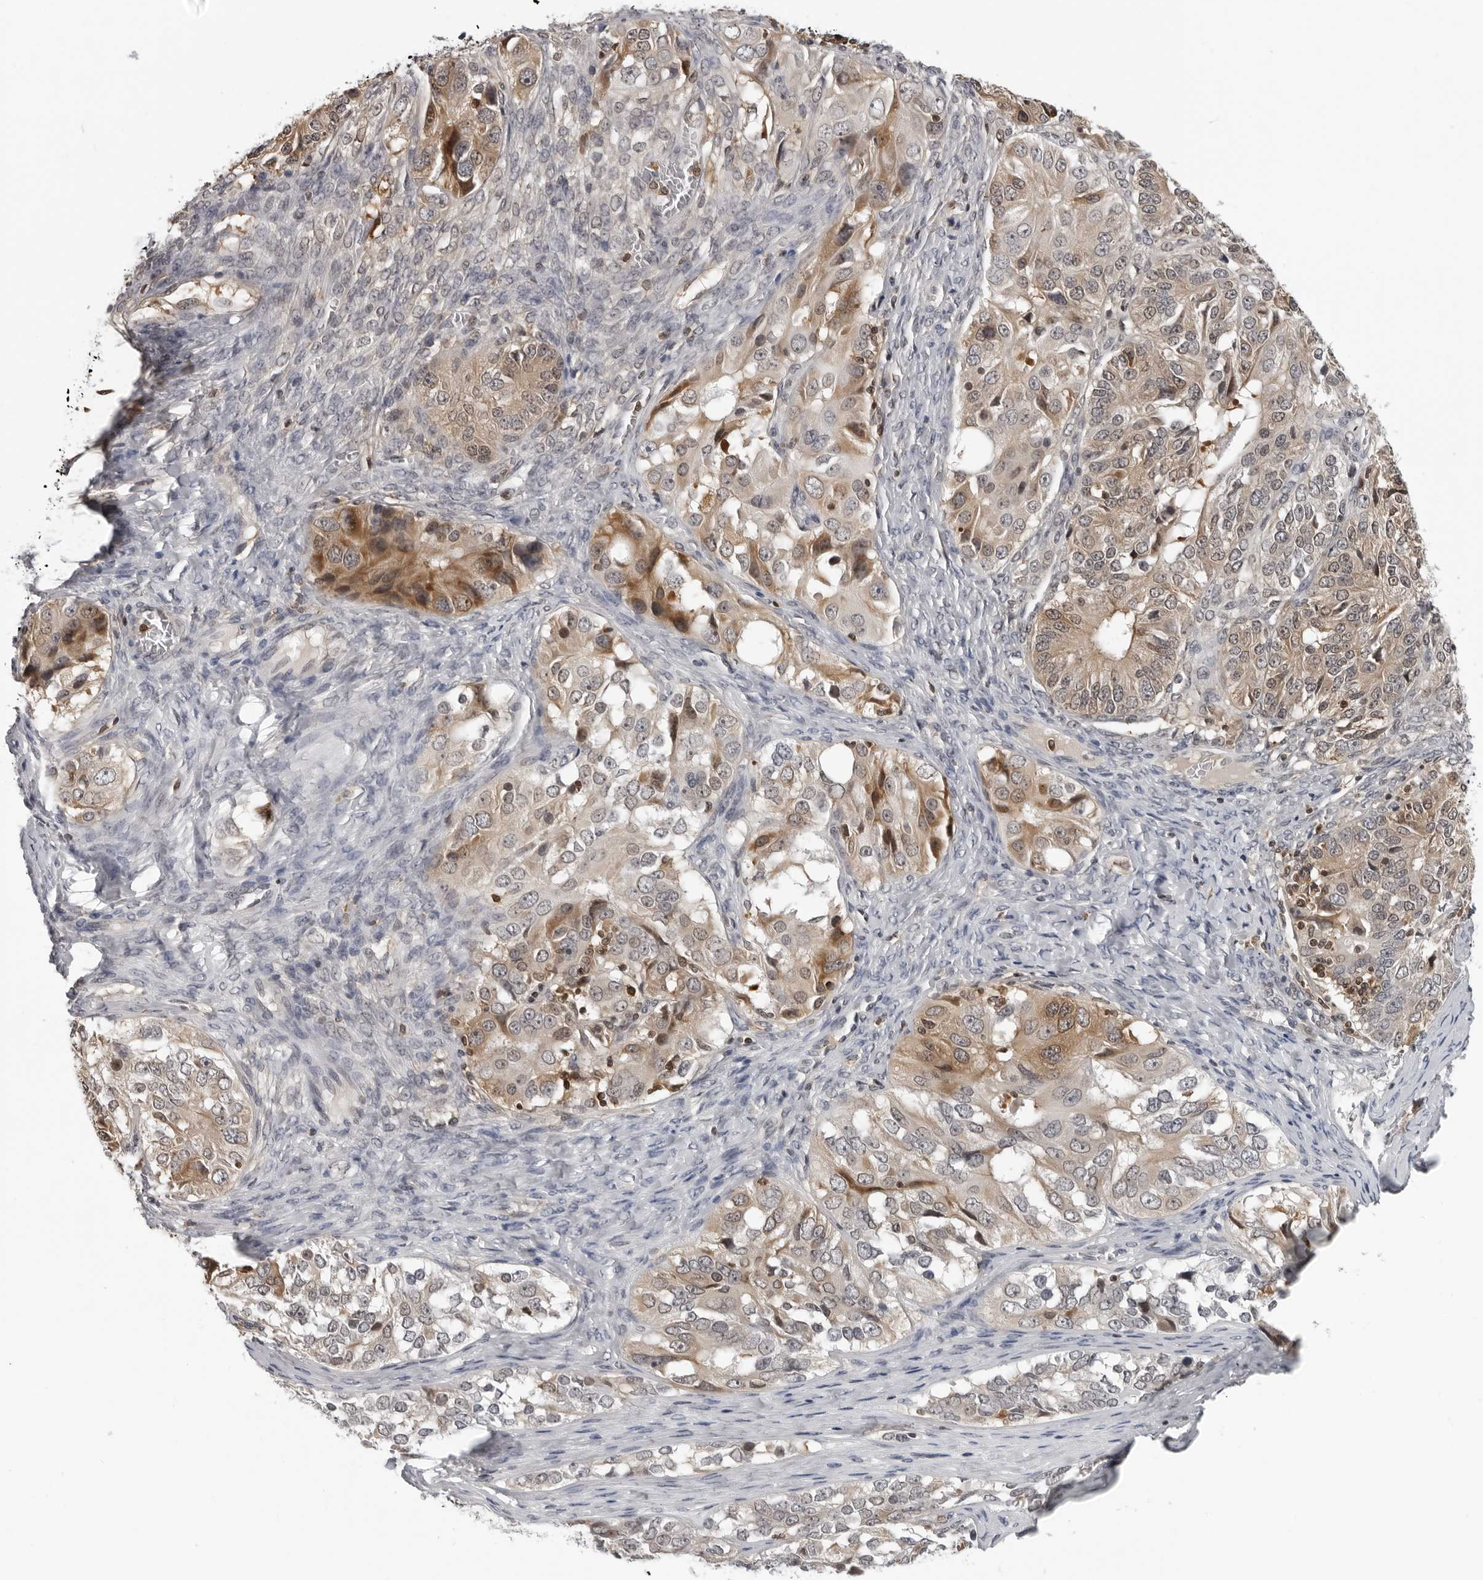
{"staining": {"intensity": "moderate", "quantity": "25%-75%", "location": "cytoplasmic/membranous"}, "tissue": "ovarian cancer", "cell_type": "Tumor cells", "image_type": "cancer", "snomed": [{"axis": "morphology", "description": "Carcinoma, endometroid"}, {"axis": "topography", "description": "Ovary"}], "caption": "Approximately 25%-75% of tumor cells in endometroid carcinoma (ovarian) demonstrate moderate cytoplasmic/membranous protein expression as visualized by brown immunohistochemical staining.", "gene": "HSPH1", "patient": {"sex": "female", "age": 51}}